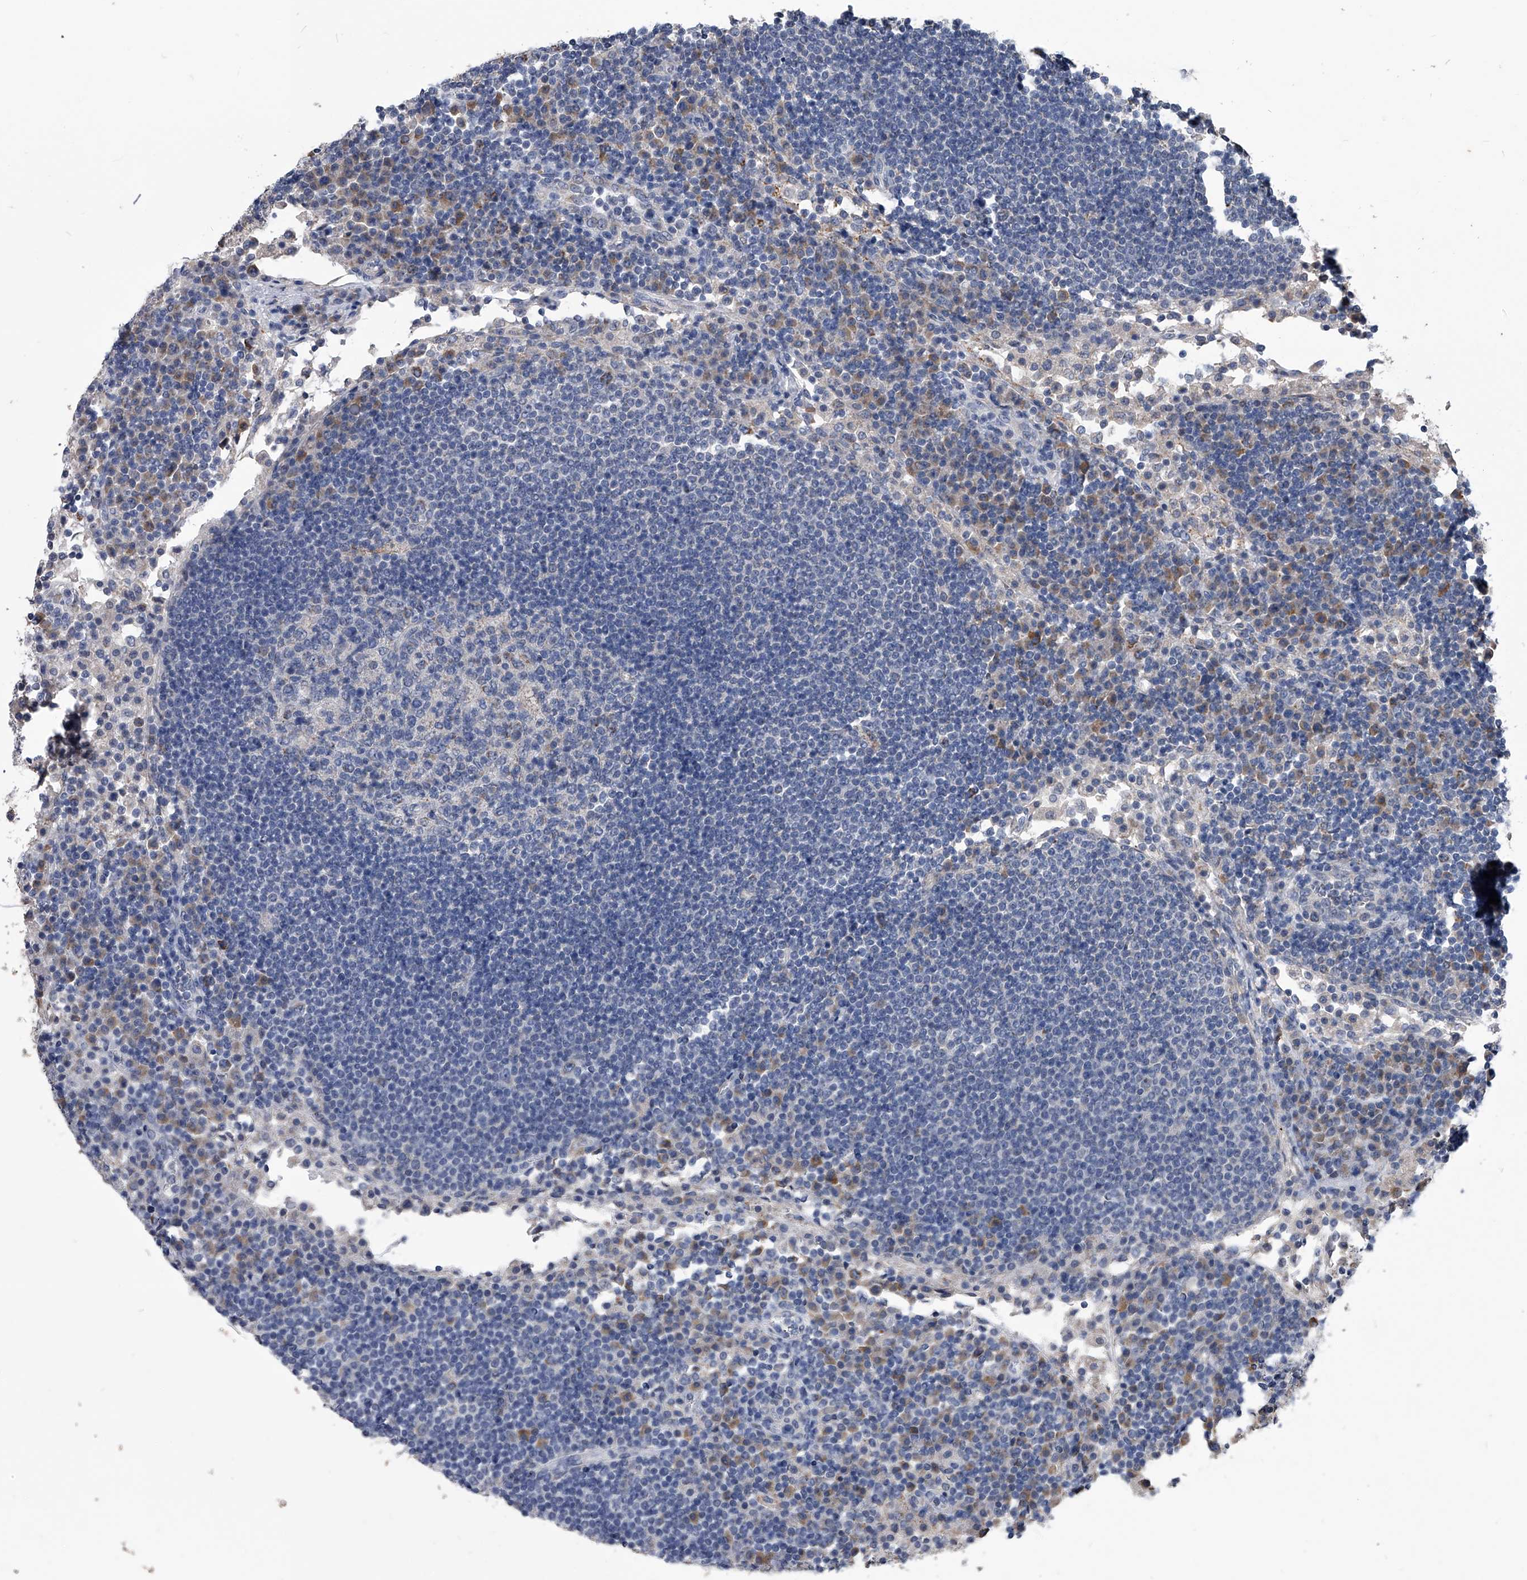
{"staining": {"intensity": "negative", "quantity": "none", "location": "none"}, "tissue": "lymph node", "cell_type": "Germinal center cells", "image_type": "normal", "snomed": [{"axis": "morphology", "description": "Normal tissue, NOS"}, {"axis": "topography", "description": "Lymph node"}], "caption": "Immunohistochemistry histopathology image of unremarkable lymph node: human lymph node stained with DAB (3,3'-diaminobenzidine) reveals no significant protein staining in germinal center cells.", "gene": "OAT", "patient": {"sex": "female", "age": 53}}